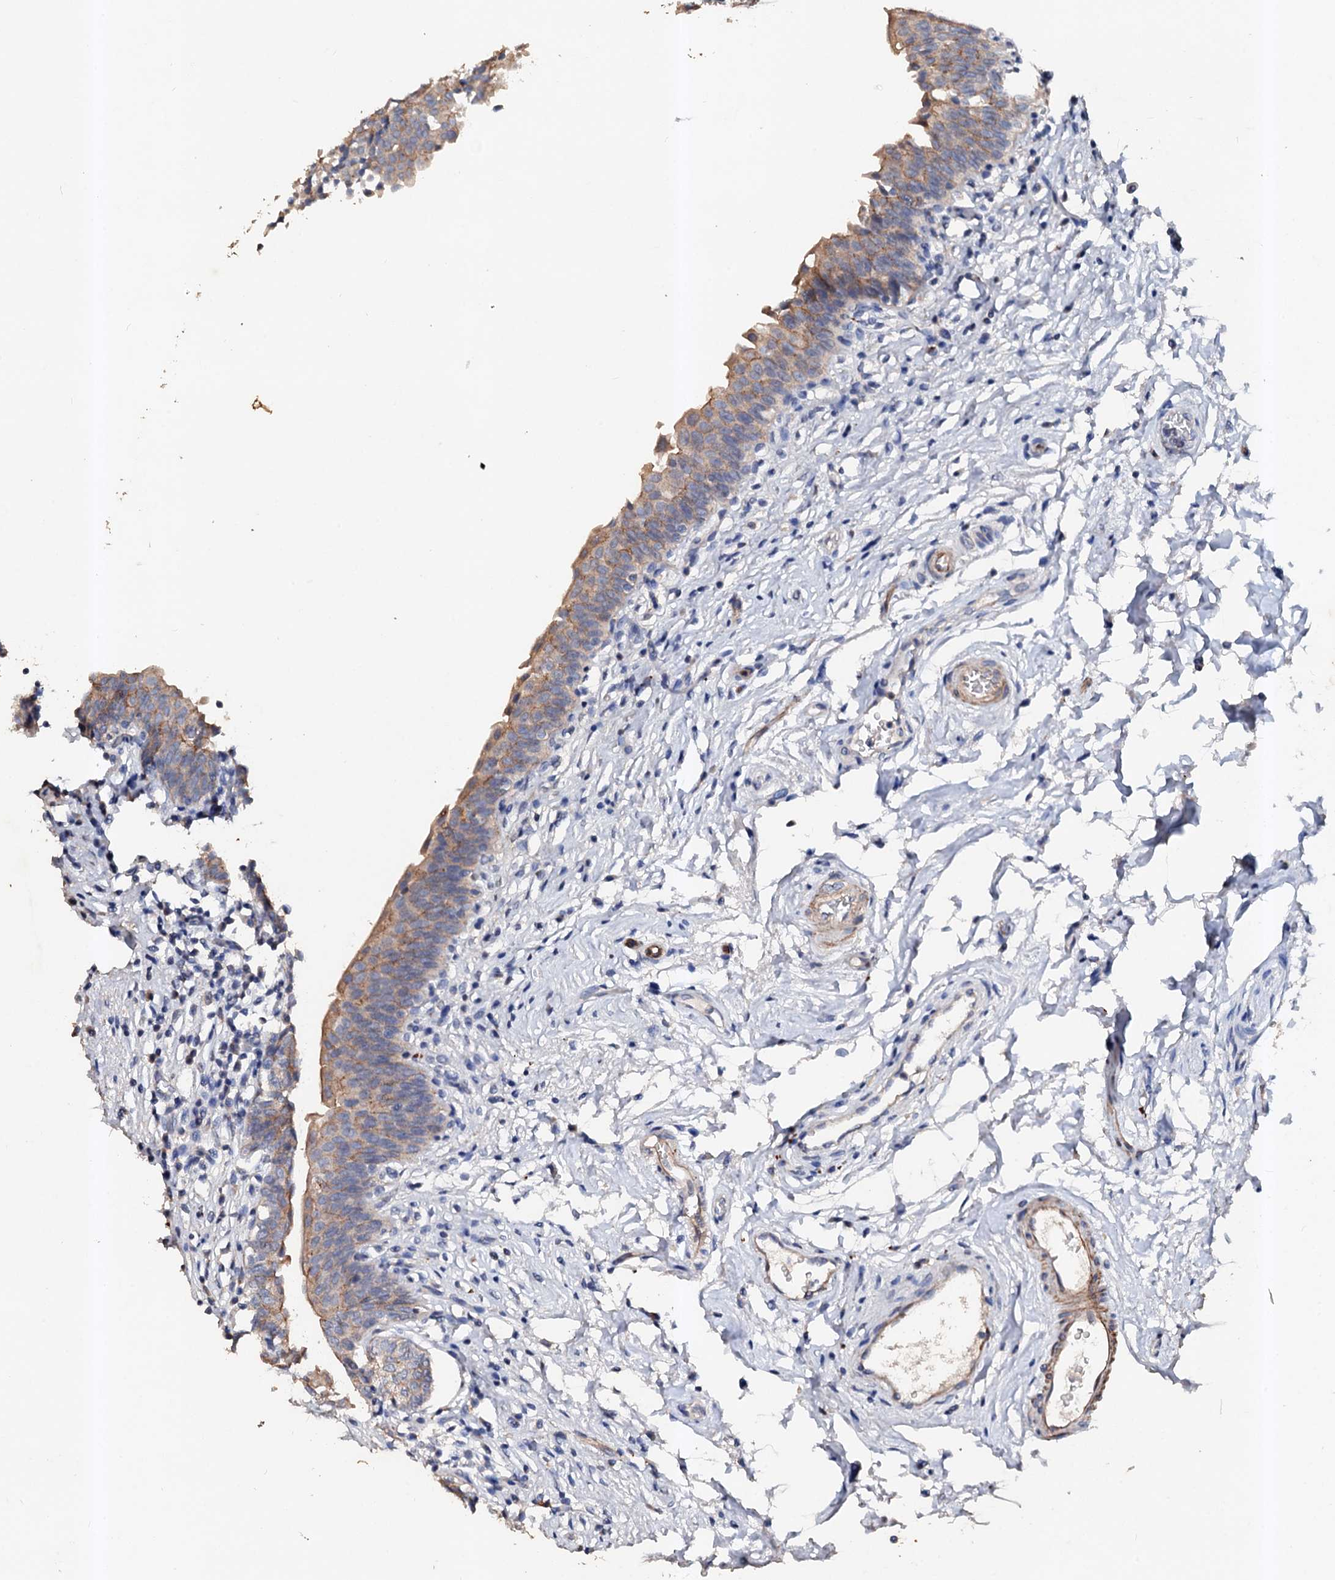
{"staining": {"intensity": "weak", "quantity": "<25%", "location": "cytoplasmic/membranous"}, "tissue": "urinary bladder", "cell_type": "Urothelial cells", "image_type": "normal", "snomed": [{"axis": "morphology", "description": "Normal tissue, NOS"}, {"axis": "topography", "description": "Urinary bladder"}], "caption": "The photomicrograph exhibits no significant expression in urothelial cells of urinary bladder.", "gene": "VPS36", "patient": {"sex": "male", "age": 83}}